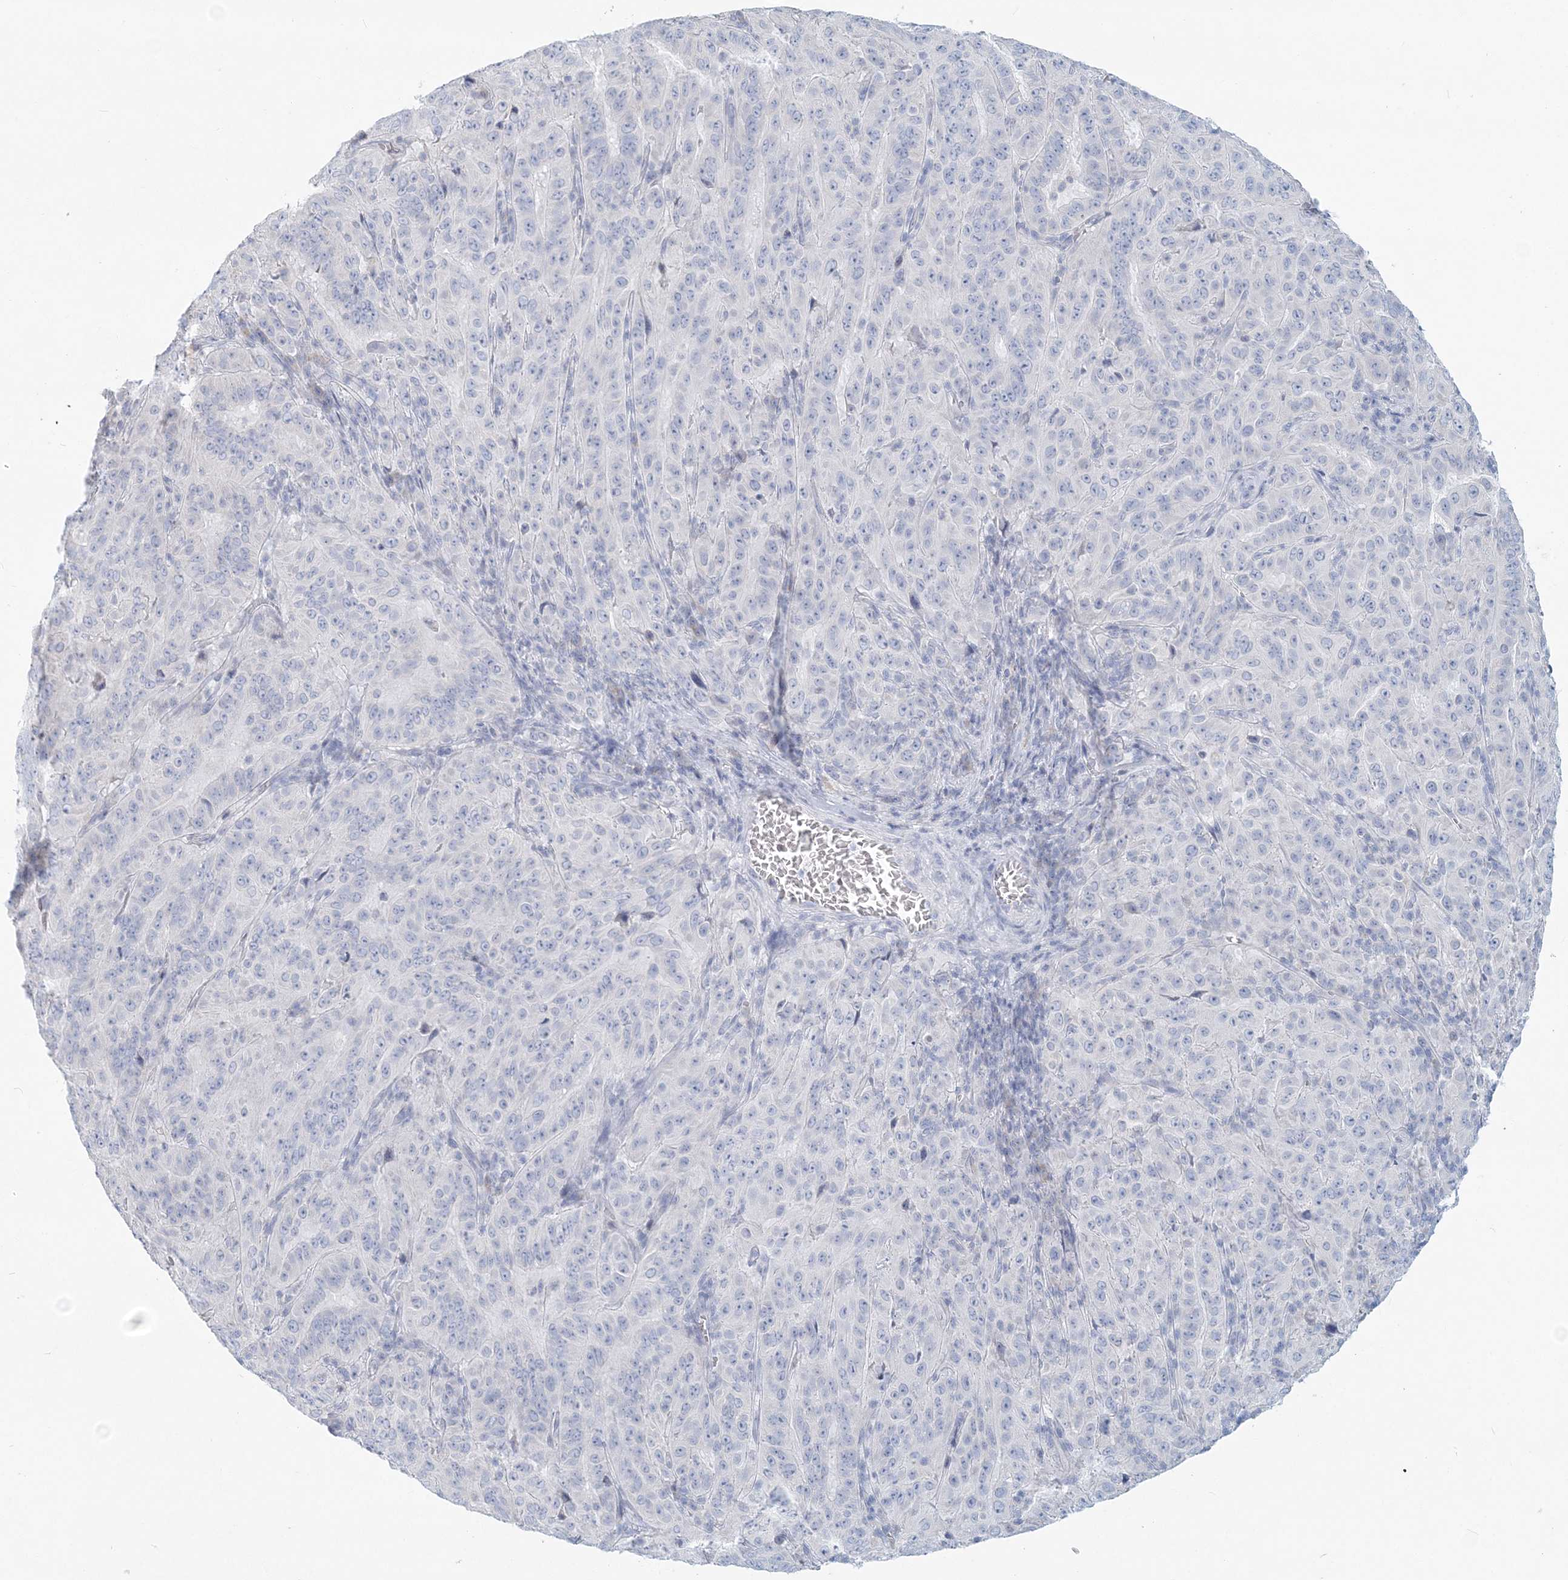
{"staining": {"intensity": "negative", "quantity": "none", "location": "none"}, "tissue": "pancreatic cancer", "cell_type": "Tumor cells", "image_type": "cancer", "snomed": [{"axis": "morphology", "description": "Adenocarcinoma, NOS"}, {"axis": "topography", "description": "Pancreas"}], "caption": "High magnification brightfield microscopy of adenocarcinoma (pancreatic) stained with DAB (brown) and counterstained with hematoxylin (blue): tumor cells show no significant expression. The staining is performed using DAB brown chromogen with nuclei counter-stained in using hematoxylin.", "gene": "CSN1S1", "patient": {"sex": "male", "age": 63}}